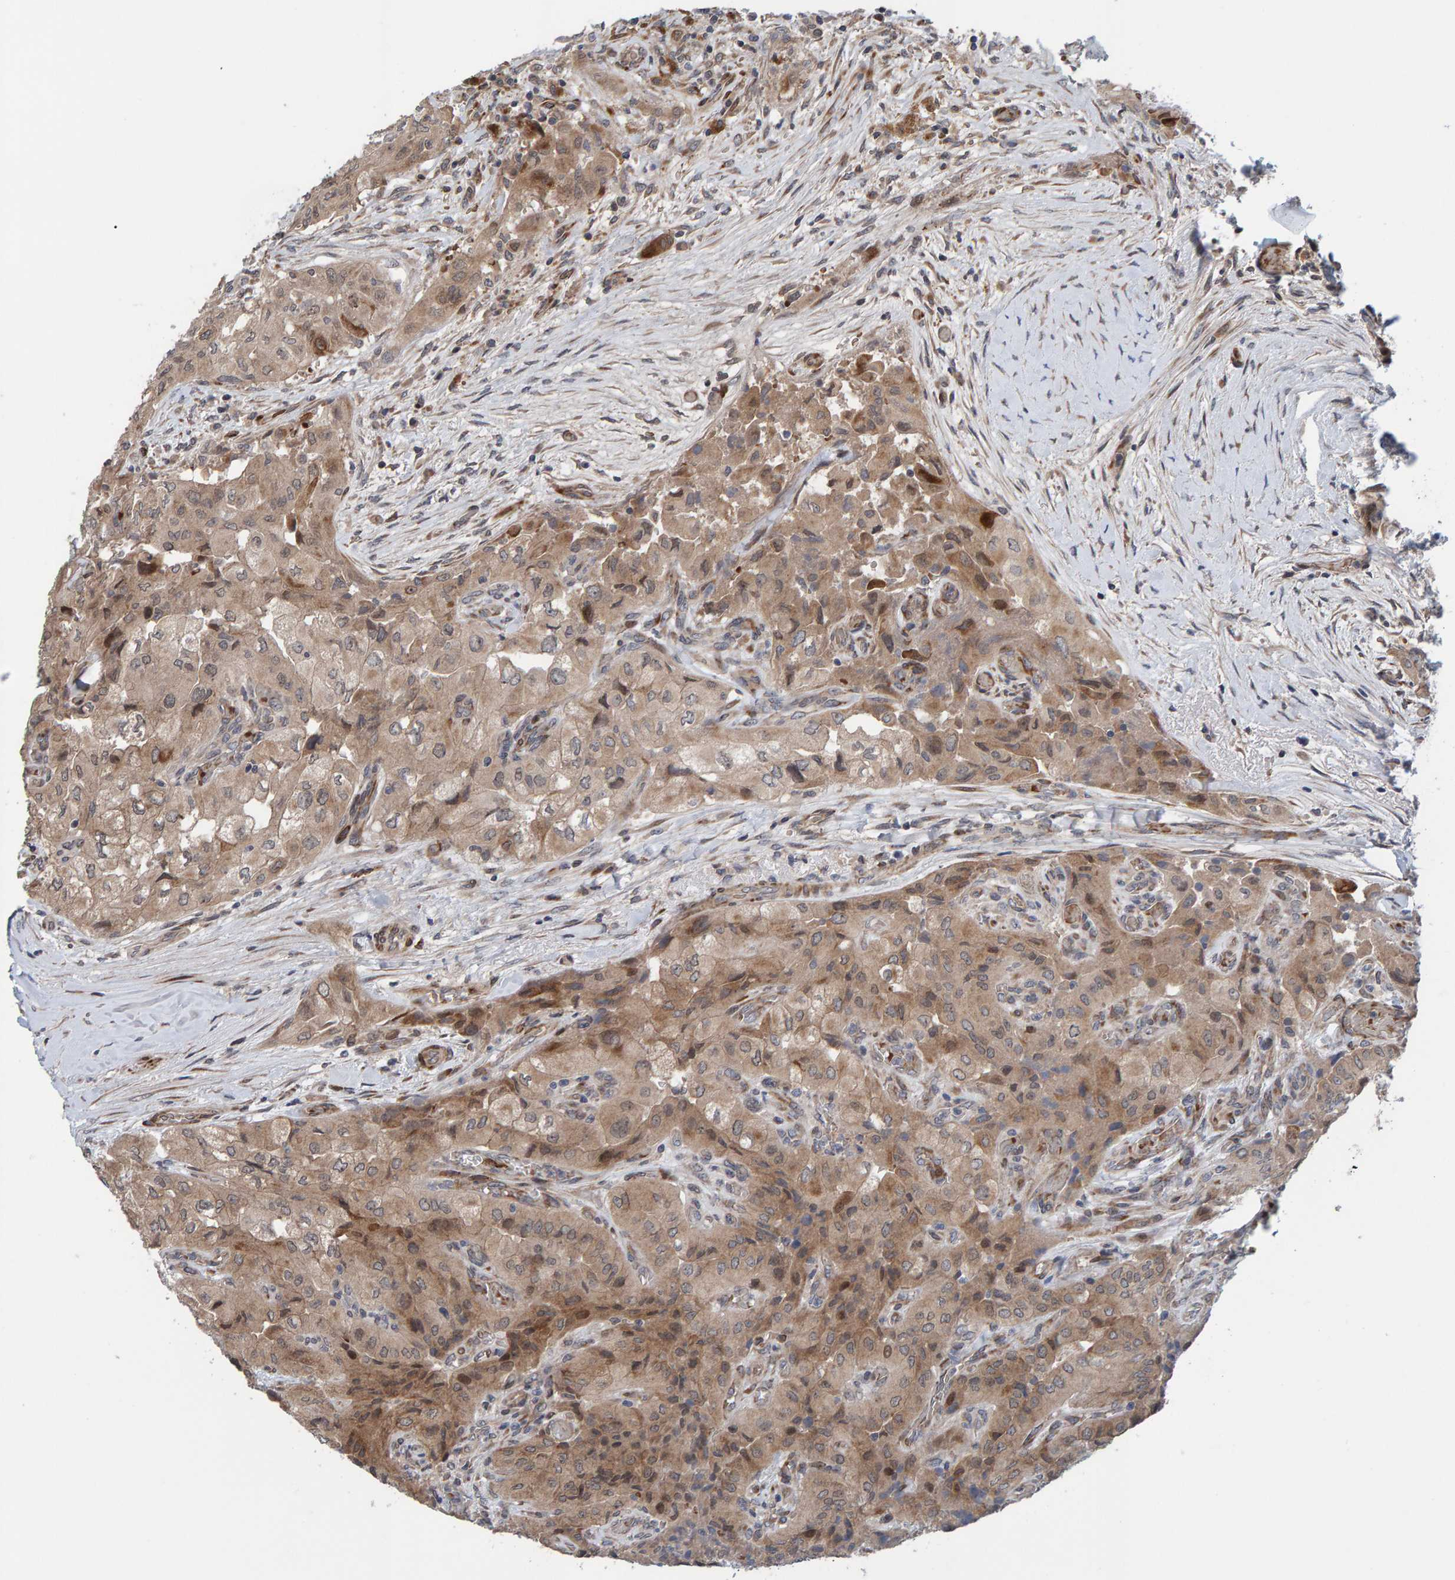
{"staining": {"intensity": "moderate", "quantity": ">75%", "location": "cytoplasmic/membranous"}, "tissue": "thyroid cancer", "cell_type": "Tumor cells", "image_type": "cancer", "snomed": [{"axis": "morphology", "description": "Papillary adenocarcinoma, NOS"}, {"axis": "topography", "description": "Thyroid gland"}], "caption": "Thyroid cancer stained with IHC demonstrates moderate cytoplasmic/membranous staining in approximately >75% of tumor cells.", "gene": "MFSD6L", "patient": {"sex": "female", "age": 59}}